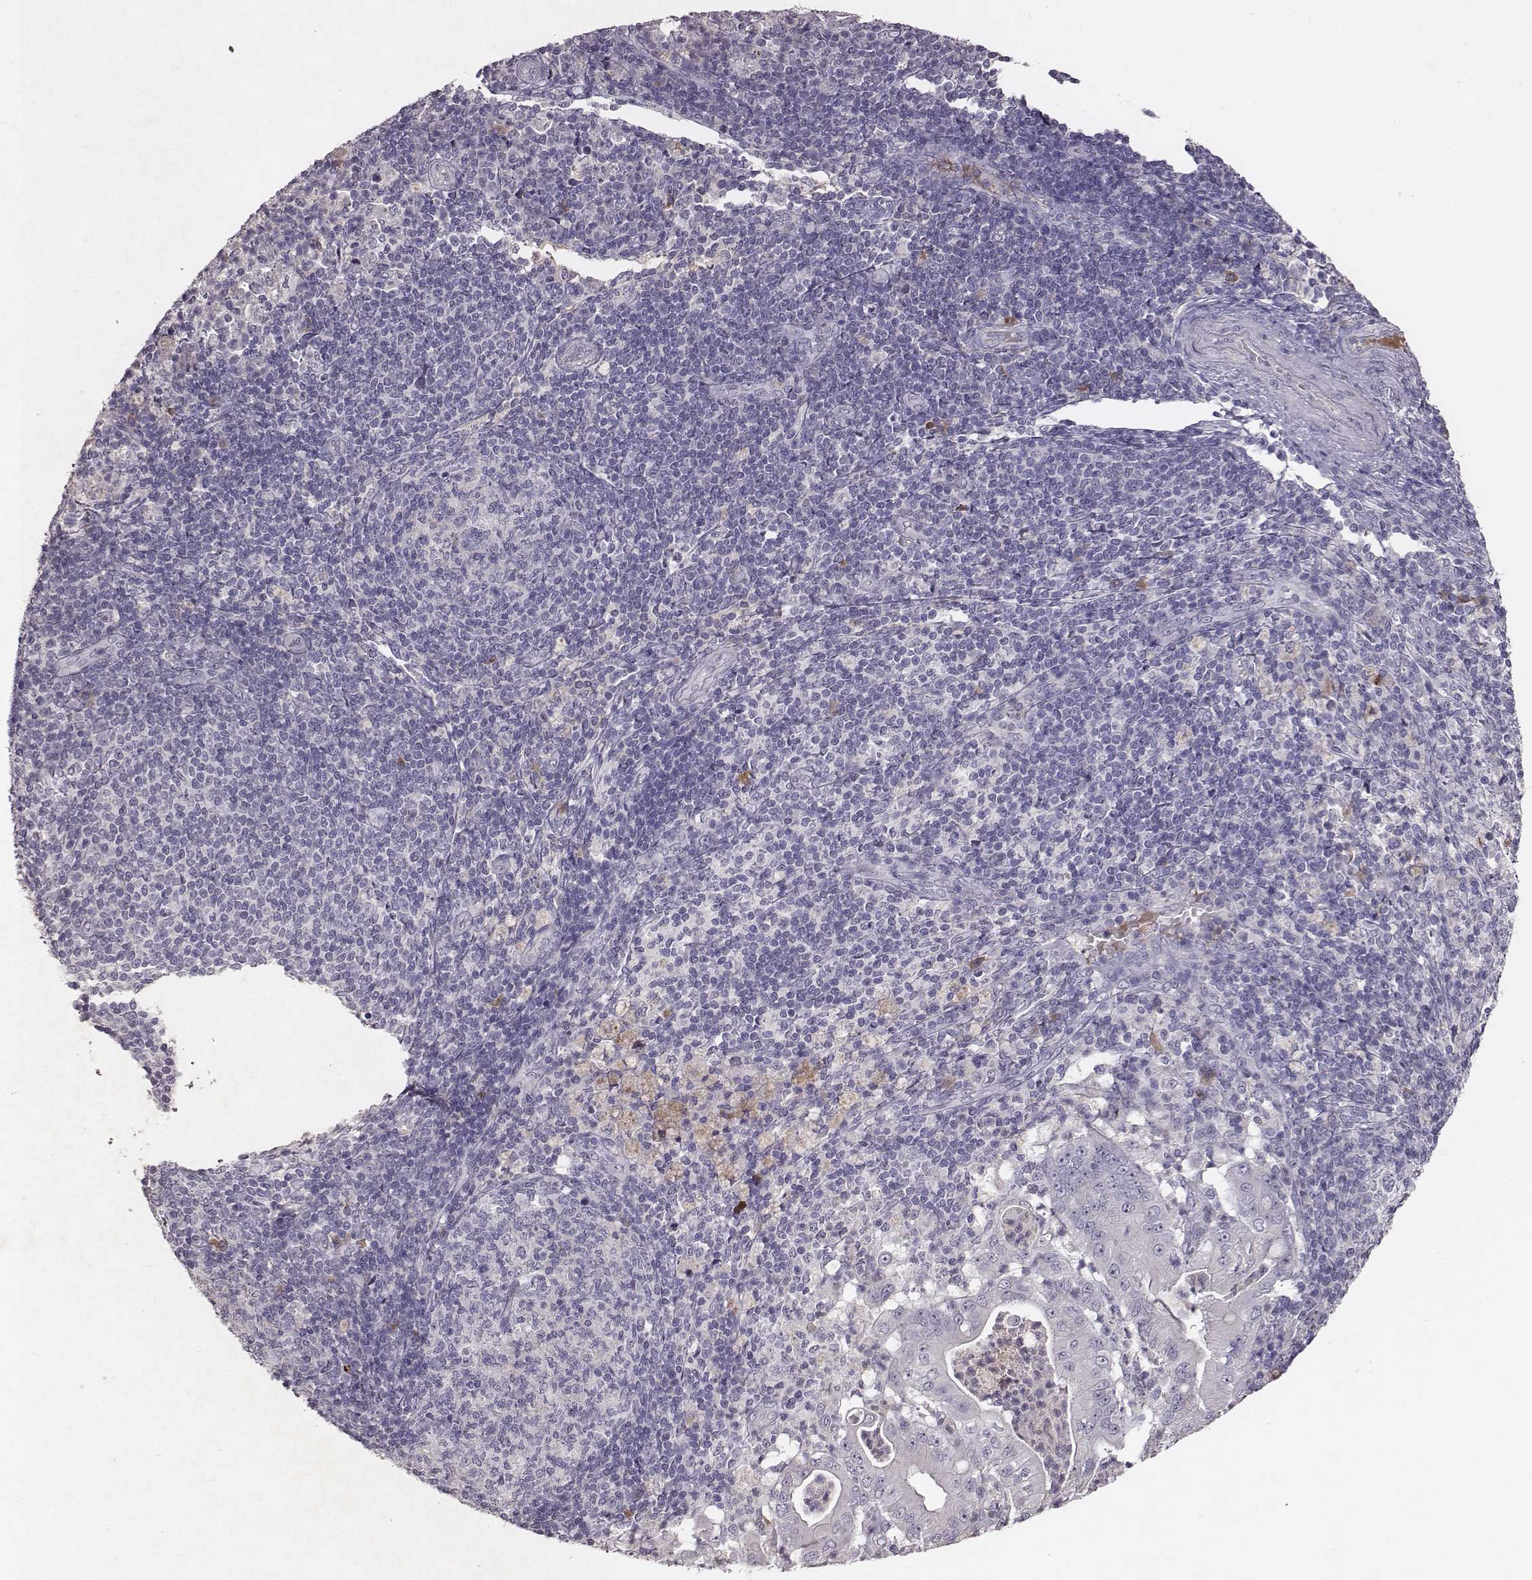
{"staining": {"intensity": "negative", "quantity": "none", "location": "none"}, "tissue": "pancreatic cancer", "cell_type": "Tumor cells", "image_type": "cancer", "snomed": [{"axis": "morphology", "description": "Adenocarcinoma, NOS"}, {"axis": "topography", "description": "Pancreas"}], "caption": "Adenocarcinoma (pancreatic) was stained to show a protein in brown. There is no significant positivity in tumor cells.", "gene": "SLC22A6", "patient": {"sex": "male", "age": 71}}